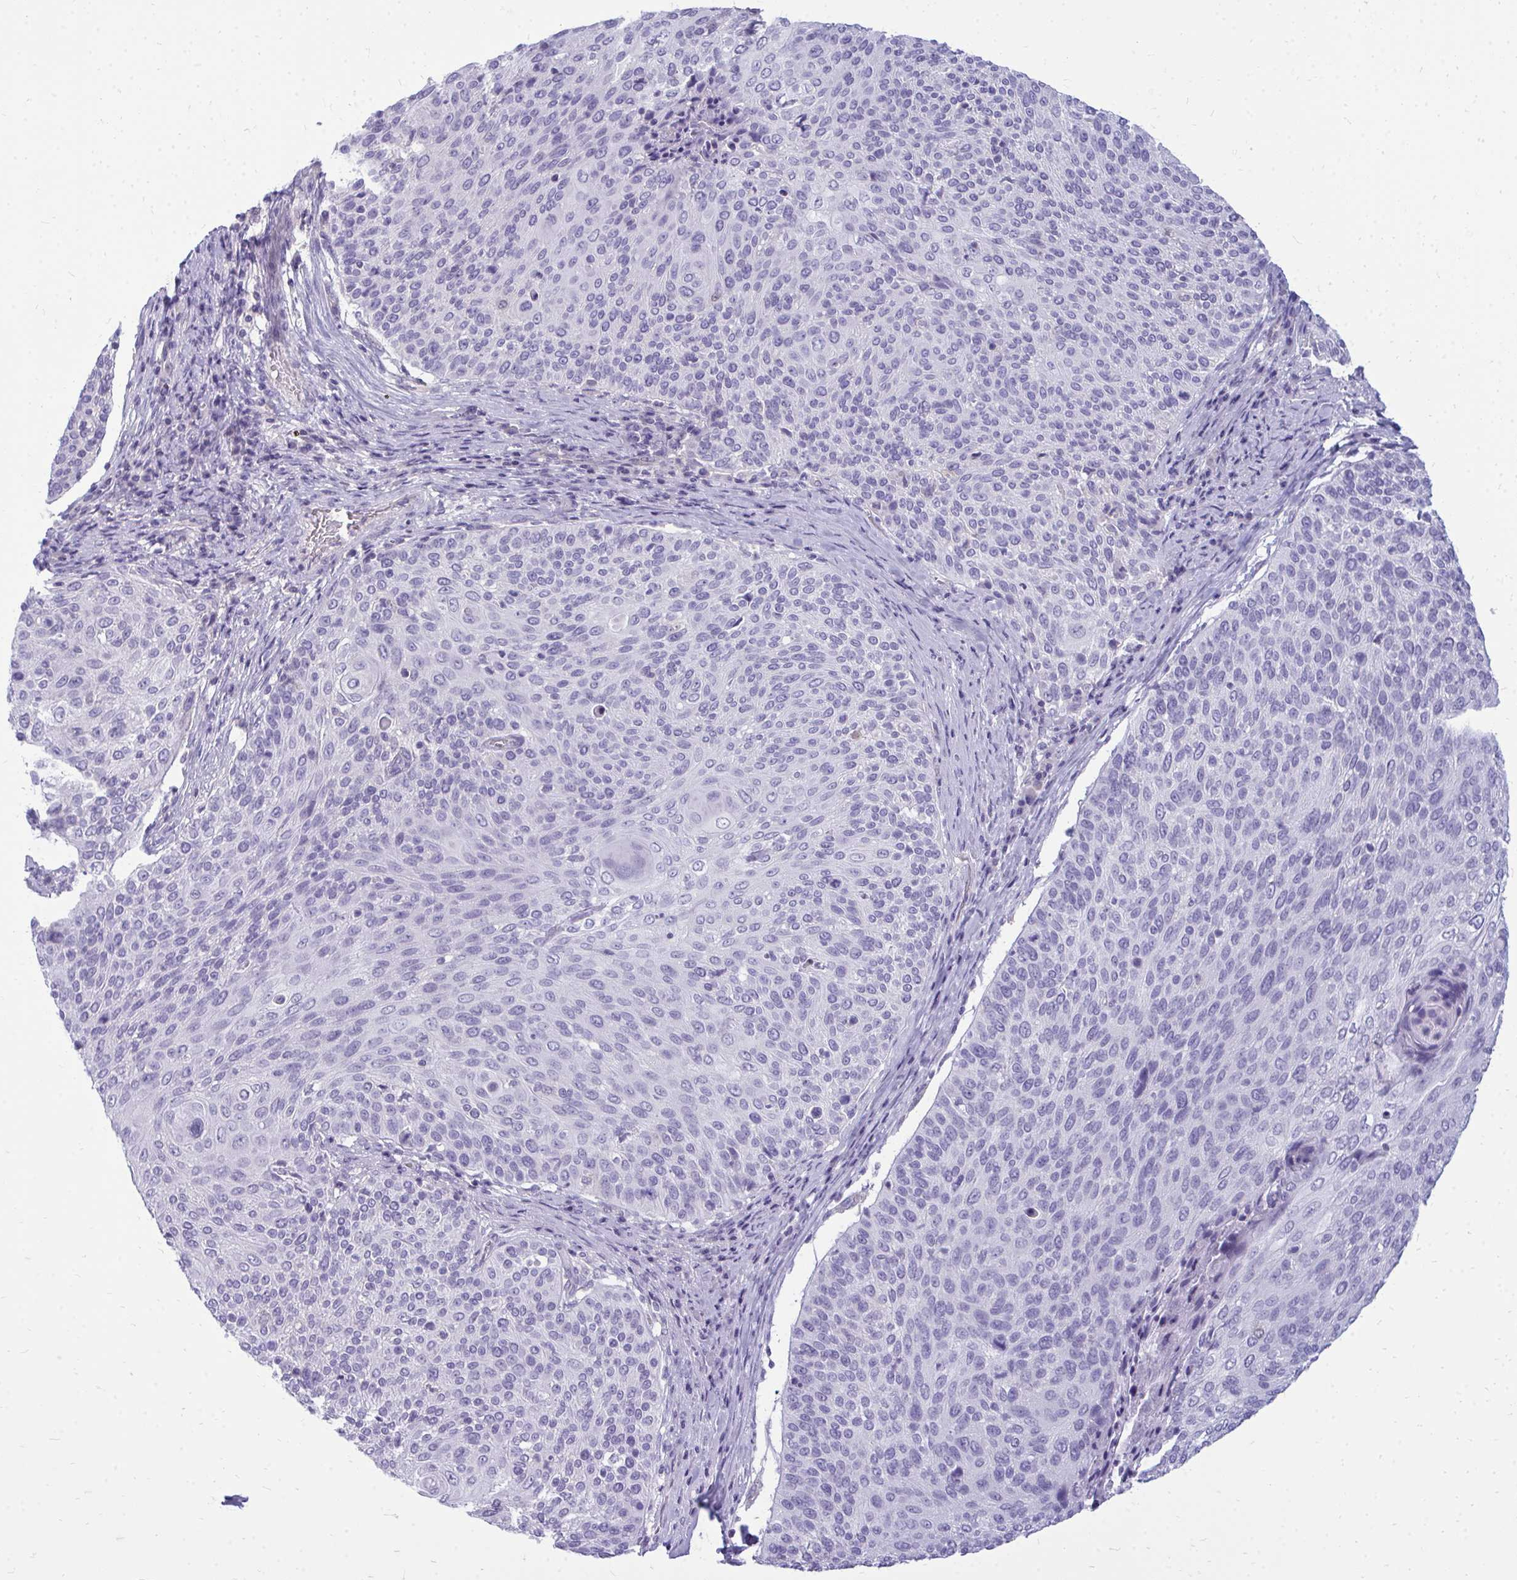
{"staining": {"intensity": "negative", "quantity": "none", "location": "none"}, "tissue": "cervical cancer", "cell_type": "Tumor cells", "image_type": "cancer", "snomed": [{"axis": "morphology", "description": "Squamous cell carcinoma, NOS"}, {"axis": "topography", "description": "Cervix"}], "caption": "Immunohistochemical staining of human cervical cancer displays no significant expression in tumor cells.", "gene": "FABP3", "patient": {"sex": "female", "age": 31}}